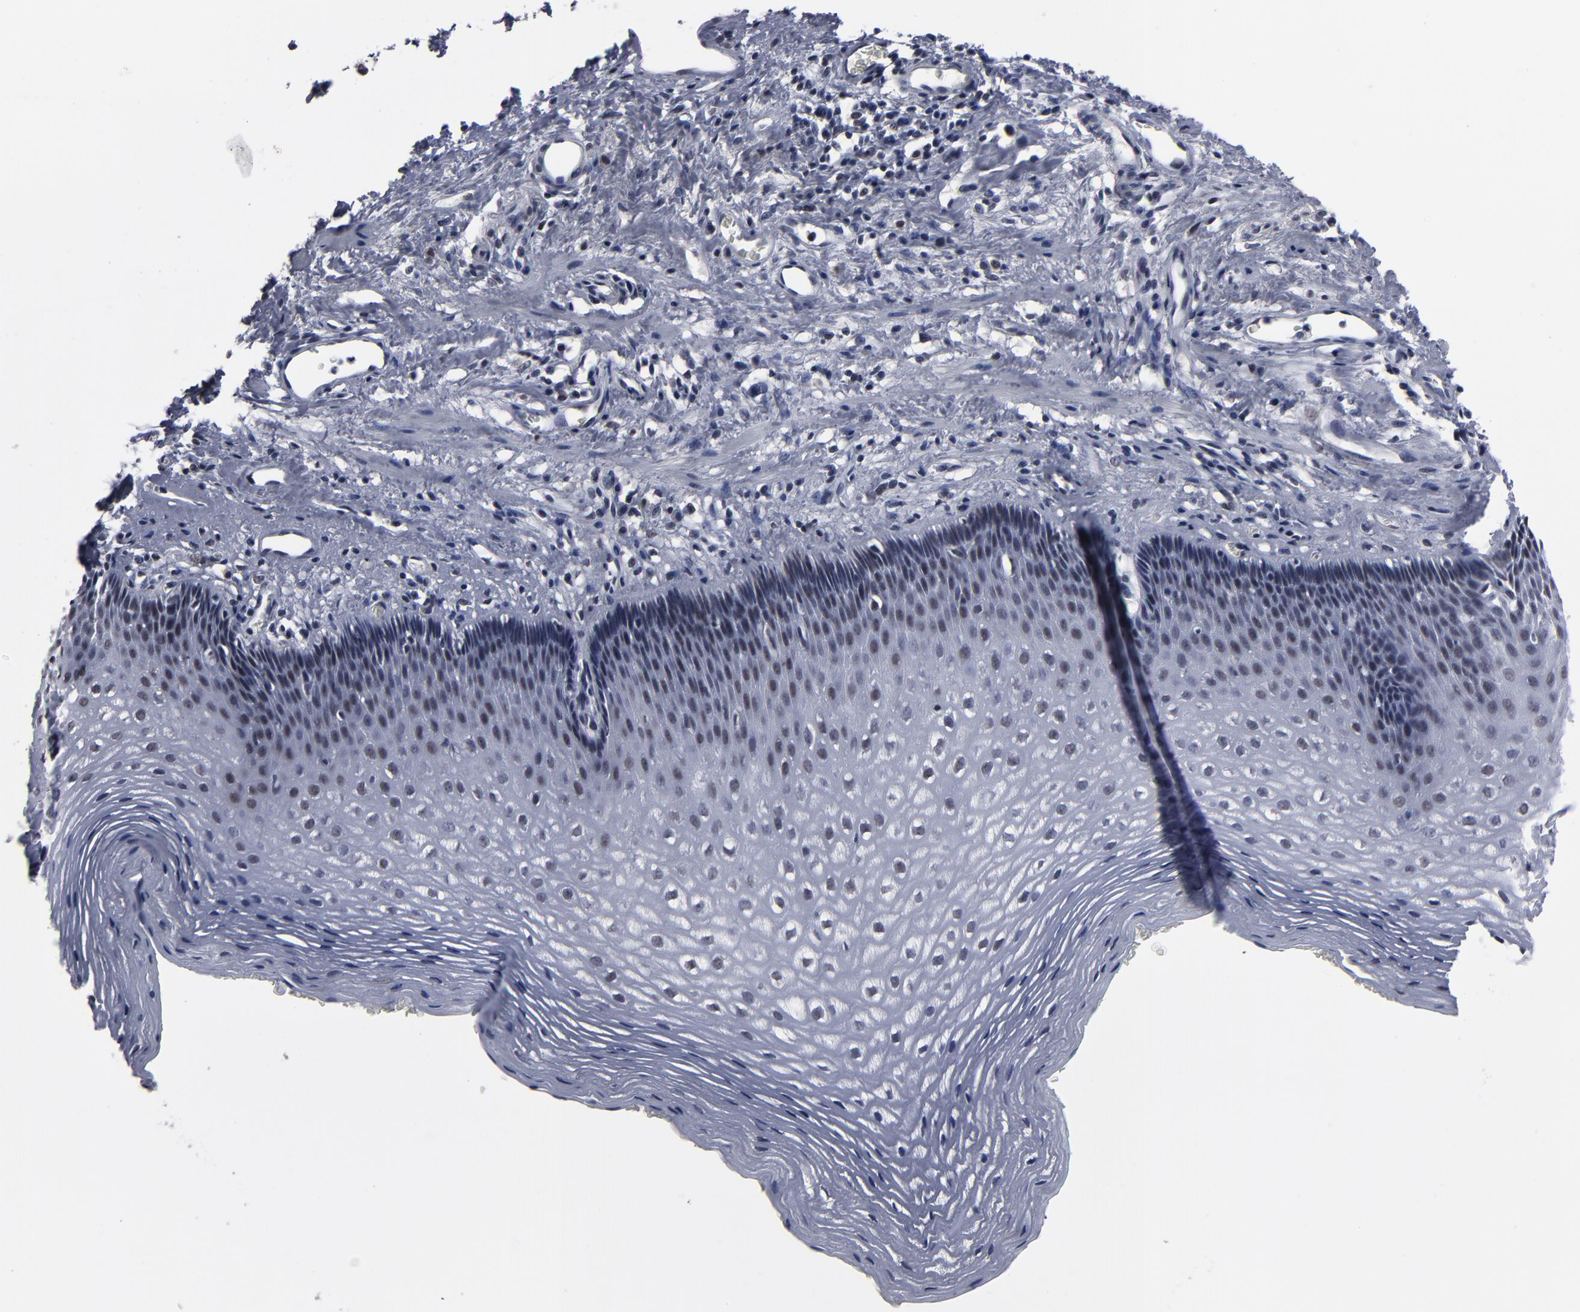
{"staining": {"intensity": "moderate", "quantity": "<25%", "location": "nuclear"}, "tissue": "esophagus", "cell_type": "Squamous epithelial cells", "image_type": "normal", "snomed": [{"axis": "morphology", "description": "Normal tissue, NOS"}, {"axis": "topography", "description": "Esophagus"}], "caption": "An immunohistochemistry image of normal tissue is shown. Protein staining in brown highlights moderate nuclear positivity in esophagus within squamous epithelial cells.", "gene": "SSRP1", "patient": {"sex": "female", "age": 70}}